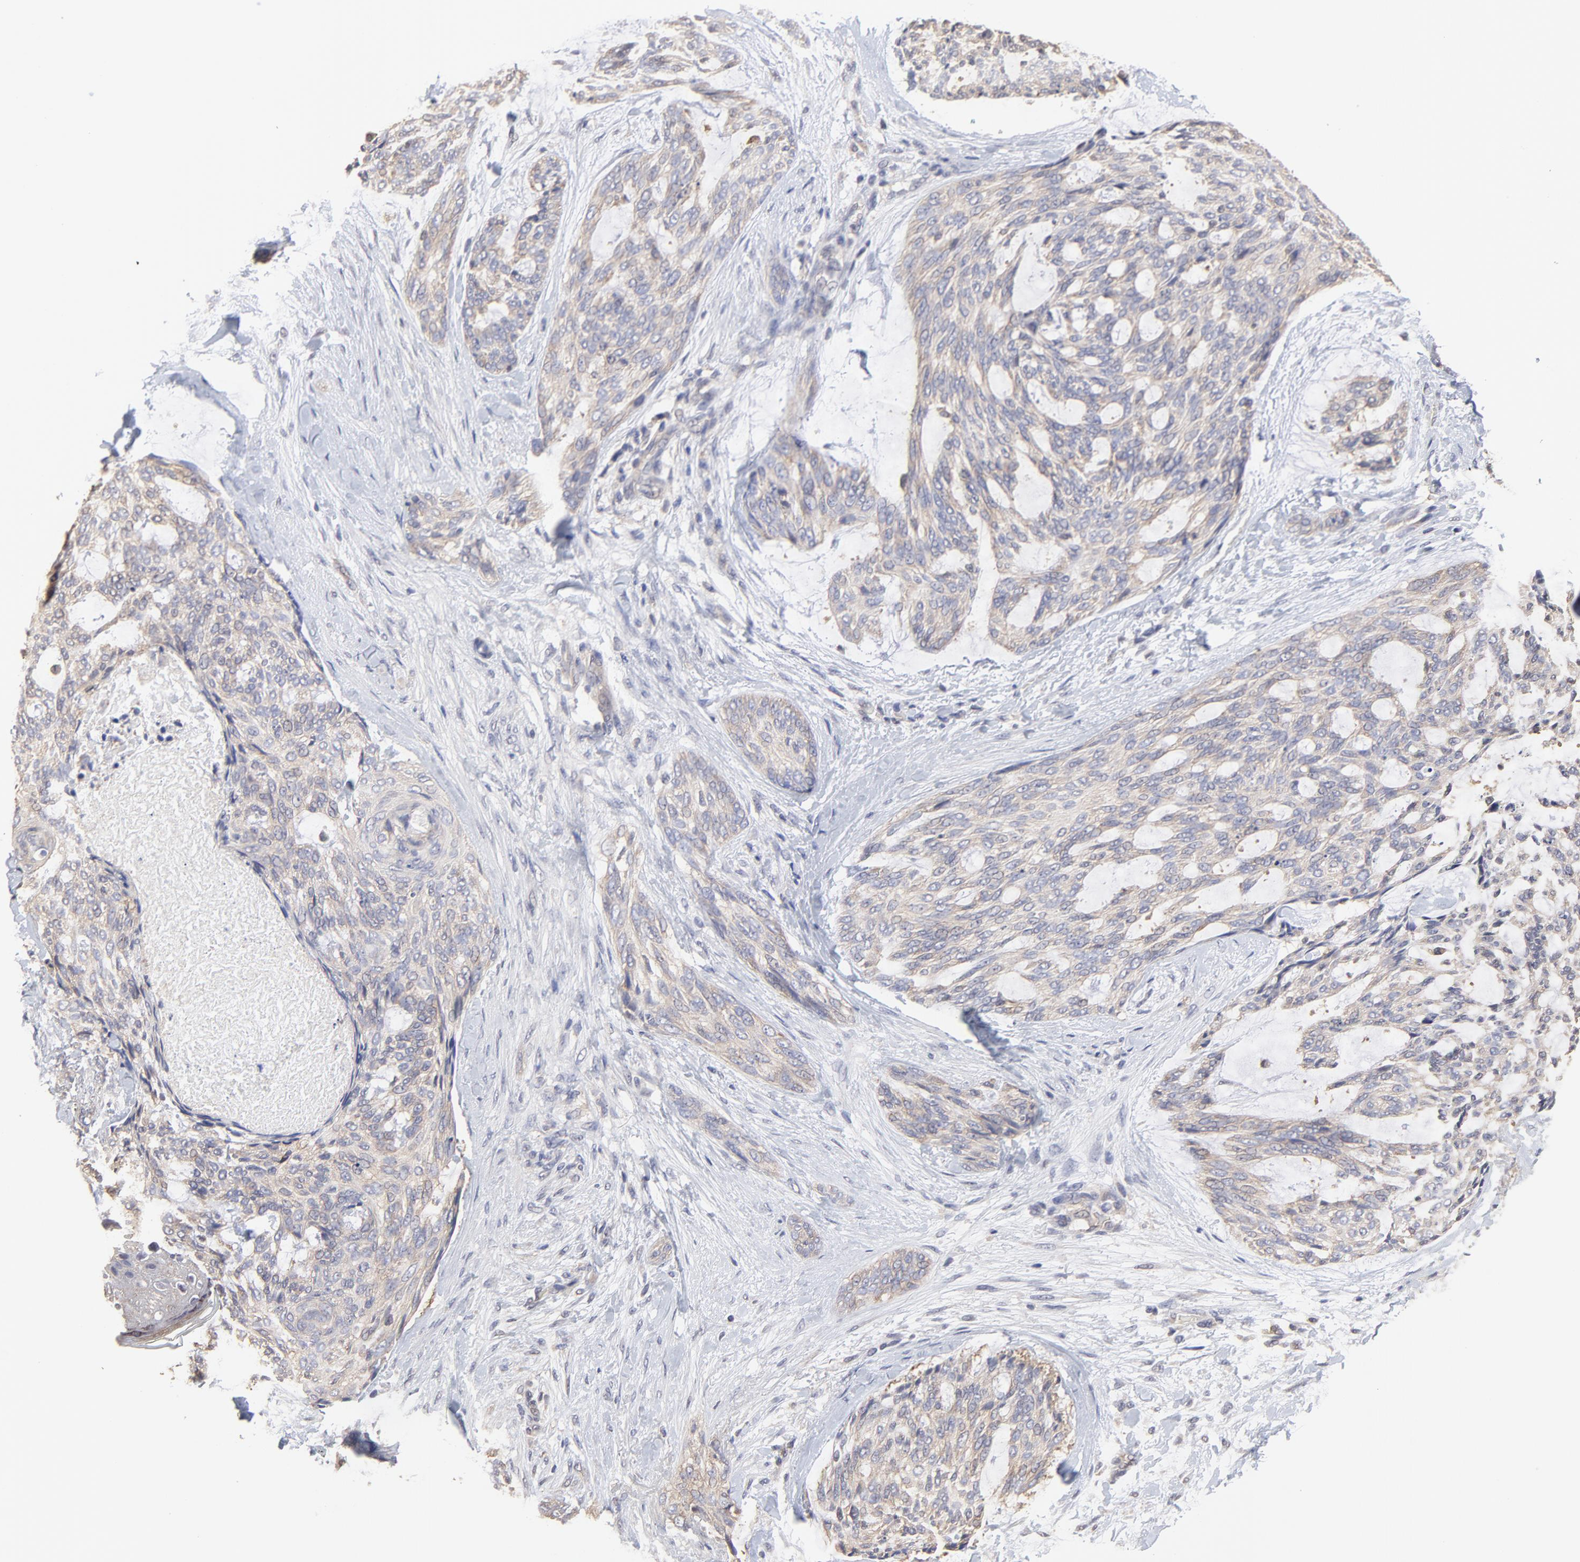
{"staining": {"intensity": "weak", "quantity": ">75%", "location": "cytoplasmic/membranous"}, "tissue": "skin cancer", "cell_type": "Tumor cells", "image_type": "cancer", "snomed": [{"axis": "morphology", "description": "Normal tissue, NOS"}, {"axis": "morphology", "description": "Basal cell carcinoma"}, {"axis": "topography", "description": "Skin"}], "caption": "A photomicrograph of skin cancer (basal cell carcinoma) stained for a protein shows weak cytoplasmic/membranous brown staining in tumor cells. (DAB (3,3'-diaminobenzidine) IHC with brightfield microscopy, high magnification).", "gene": "CCT2", "patient": {"sex": "female", "age": 71}}